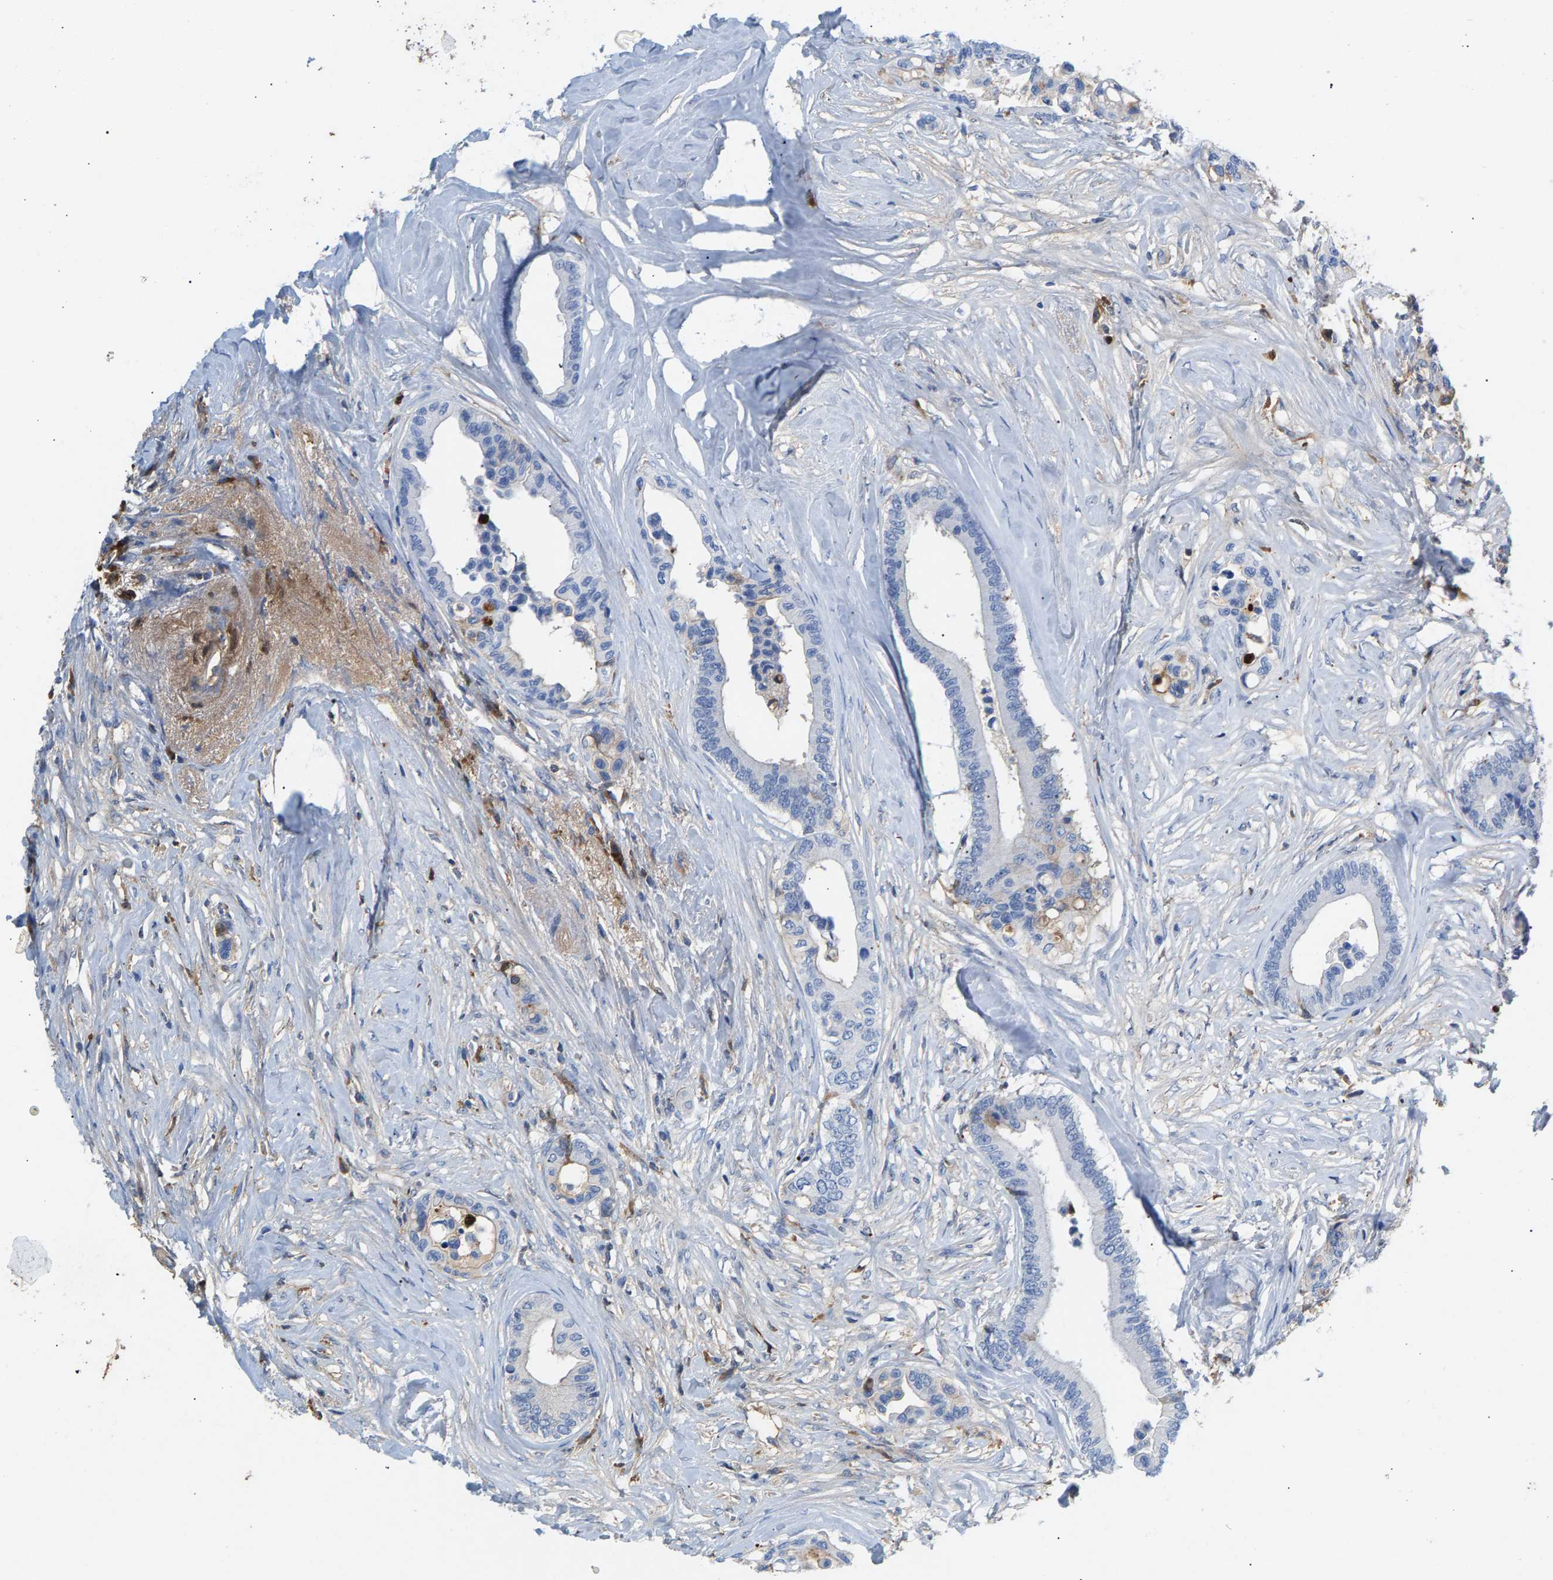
{"staining": {"intensity": "negative", "quantity": "none", "location": "none"}, "tissue": "colorectal cancer", "cell_type": "Tumor cells", "image_type": "cancer", "snomed": [{"axis": "morphology", "description": "Normal tissue, NOS"}, {"axis": "morphology", "description": "Adenocarcinoma, NOS"}, {"axis": "topography", "description": "Colon"}], "caption": "DAB (3,3'-diaminobenzidine) immunohistochemical staining of human colorectal adenocarcinoma reveals no significant staining in tumor cells.", "gene": "APOH", "patient": {"sex": "male", "age": 82}}